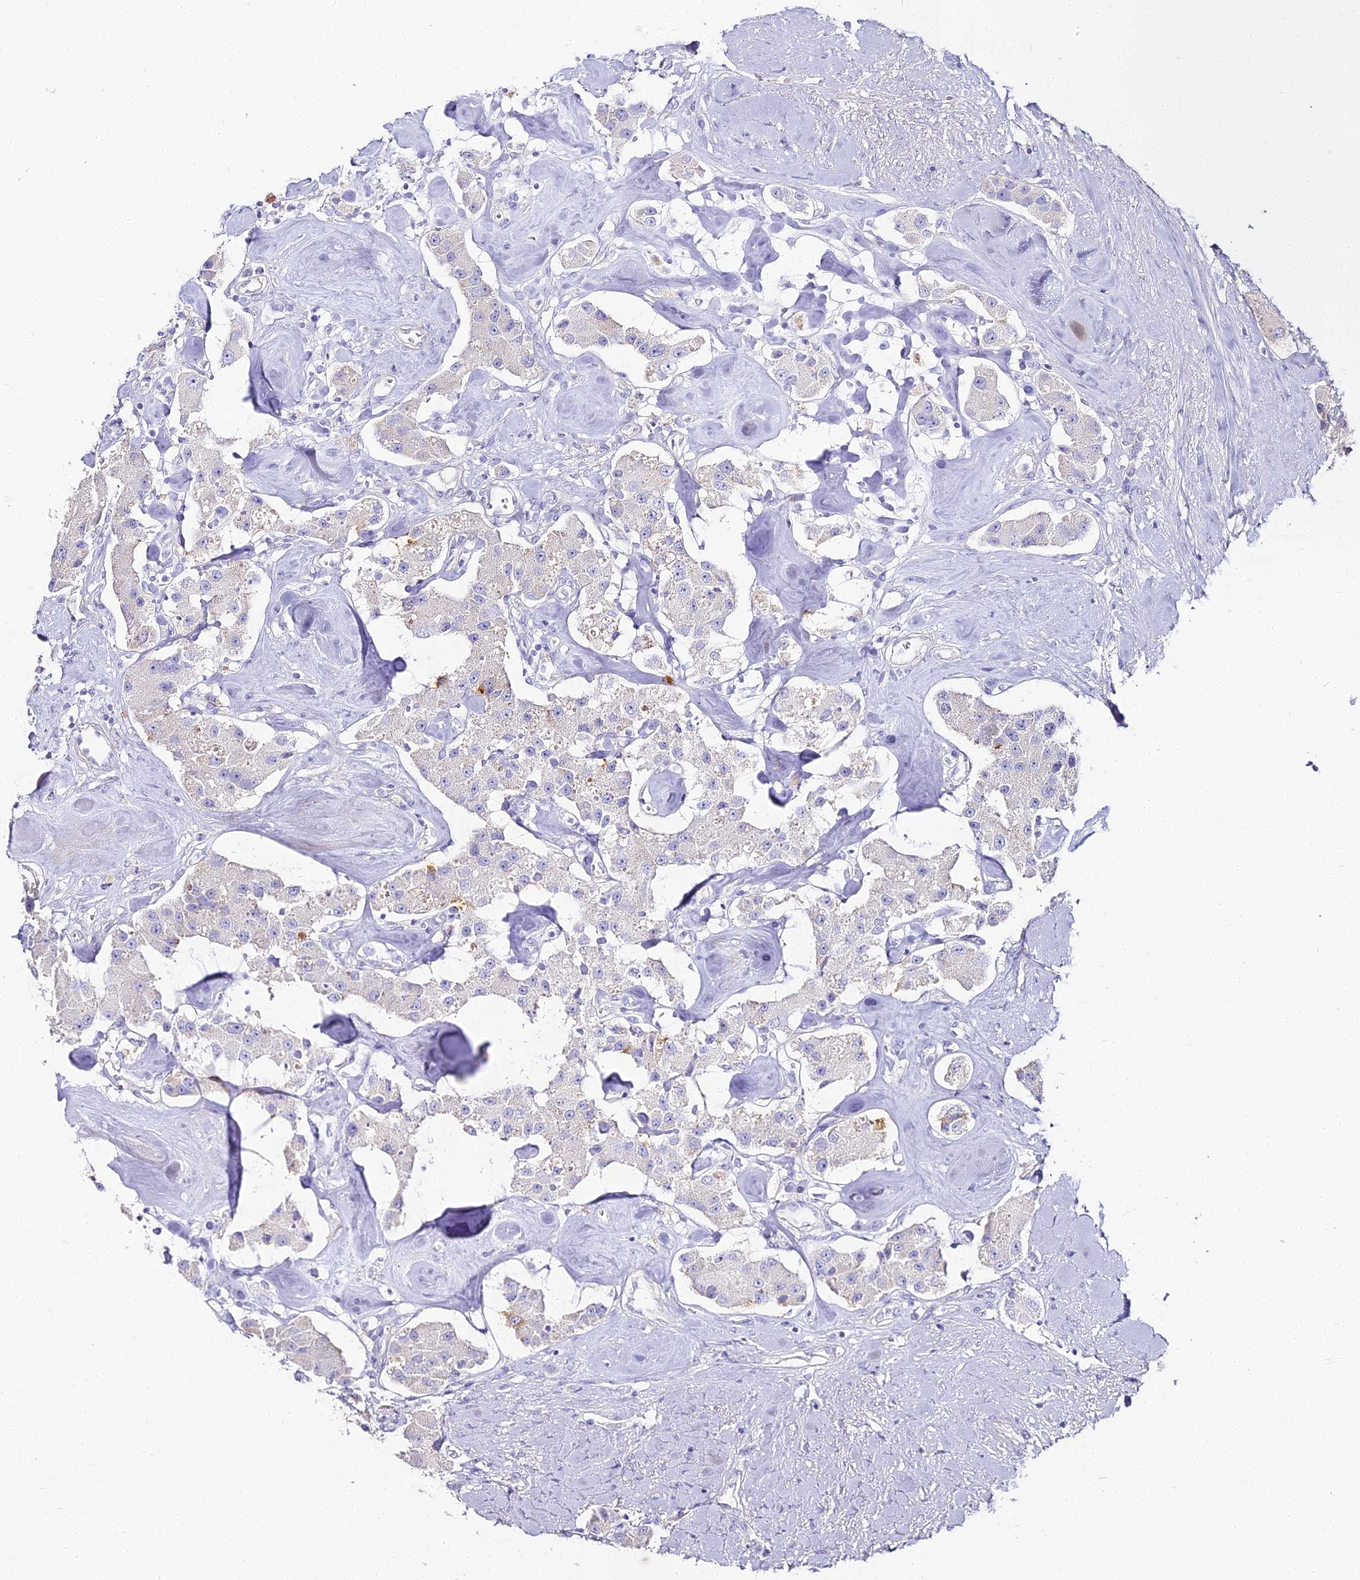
{"staining": {"intensity": "negative", "quantity": "none", "location": "none"}, "tissue": "carcinoid", "cell_type": "Tumor cells", "image_type": "cancer", "snomed": [{"axis": "morphology", "description": "Carcinoid, malignant, NOS"}, {"axis": "topography", "description": "Pancreas"}], "caption": "This is an IHC micrograph of carcinoid (malignant). There is no expression in tumor cells.", "gene": "ALPG", "patient": {"sex": "male", "age": 41}}